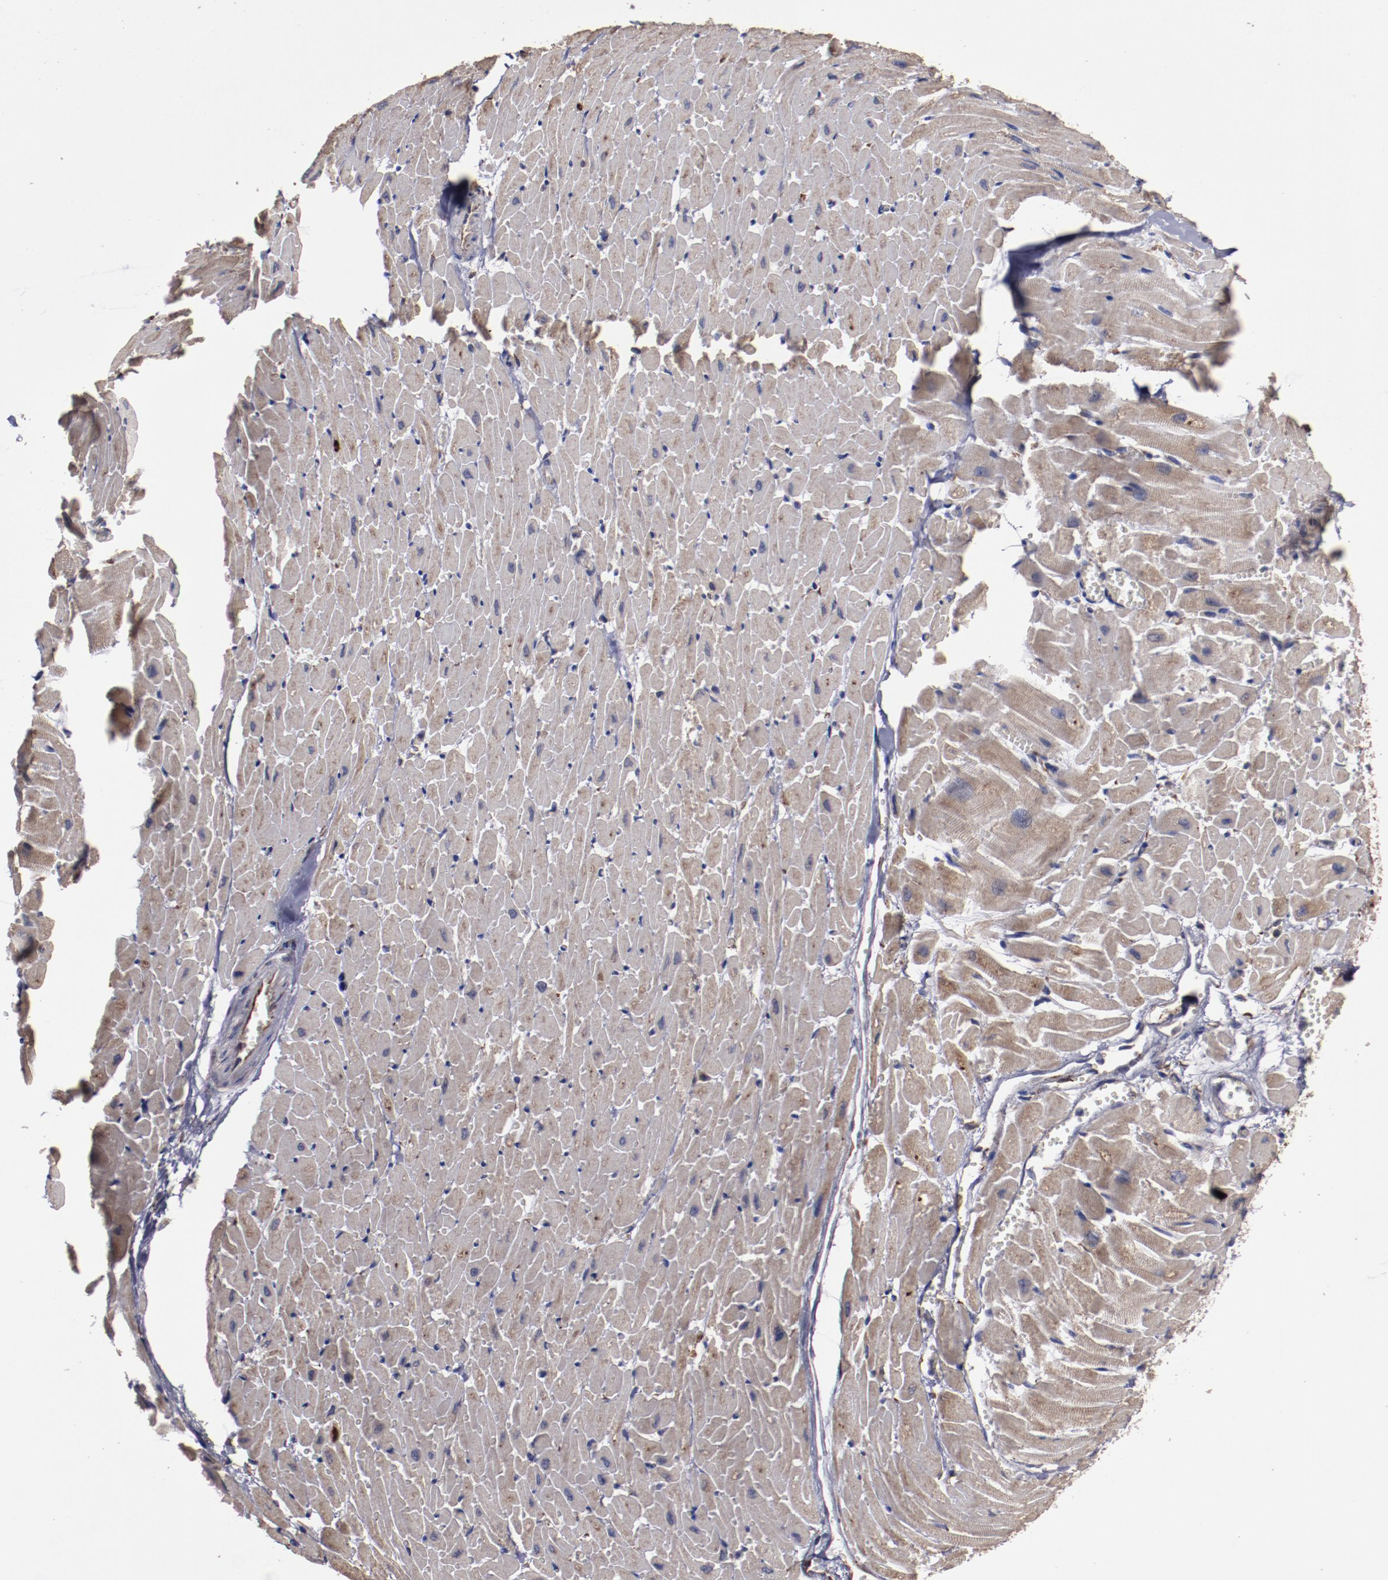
{"staining": {"intensity": "weak", "quantity": "25%-75%", "location": "cytoplasmic/membranous"}, "tissue": "heart muscle", "cell_type": "Cardiomyocytes", "image_type": "normal", "snomed": [{"axis": "morphology", "description": "Normal tissue, NOS"}, {"axis": "topography", "description": "Heart"}], "caption": "An IHC image of unremarkable tissue is shown. Protein staining in brown labels weak cytoplasmic/membranous positivity in heart muscle within cardiomyocytes.", "gene": "RPS4X", "patient": {"sex": "female", "age": 19}}